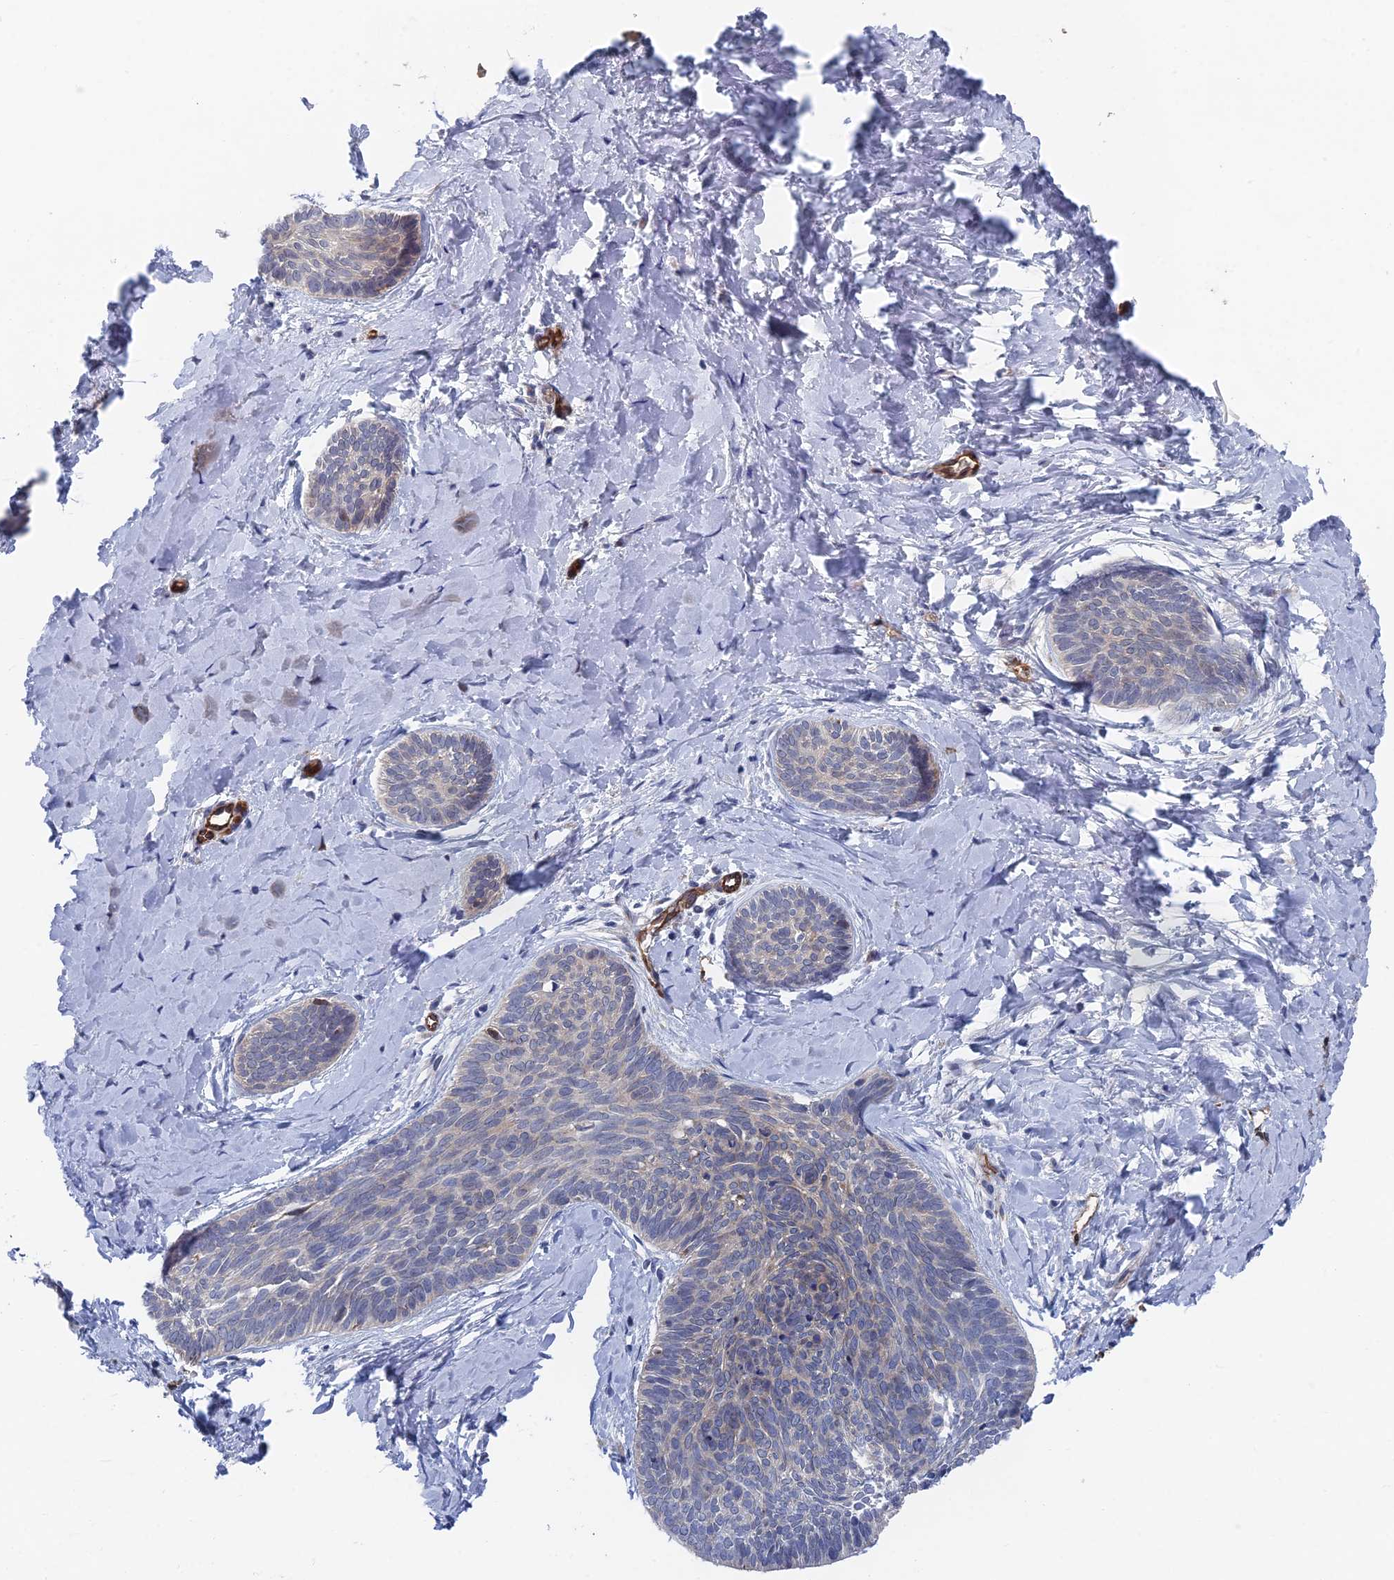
{"staining": {"intensity": "negative", "quantity": "none", "location": "none"}, "tissue": "skin cancer", "cell_type": "Tumor cells", "image_type": "cancer", "snomed": [{"axis": "morphology", "description": "Basal cell carcinoma"}, {"axis": "topography", "description": "Skin"}], "caption": "The image reveals no significant staining in tumor cells of skin basal cell carcinoma.", "gene": "ARAP3", "patient": {"sex": "female", "age": 81}}